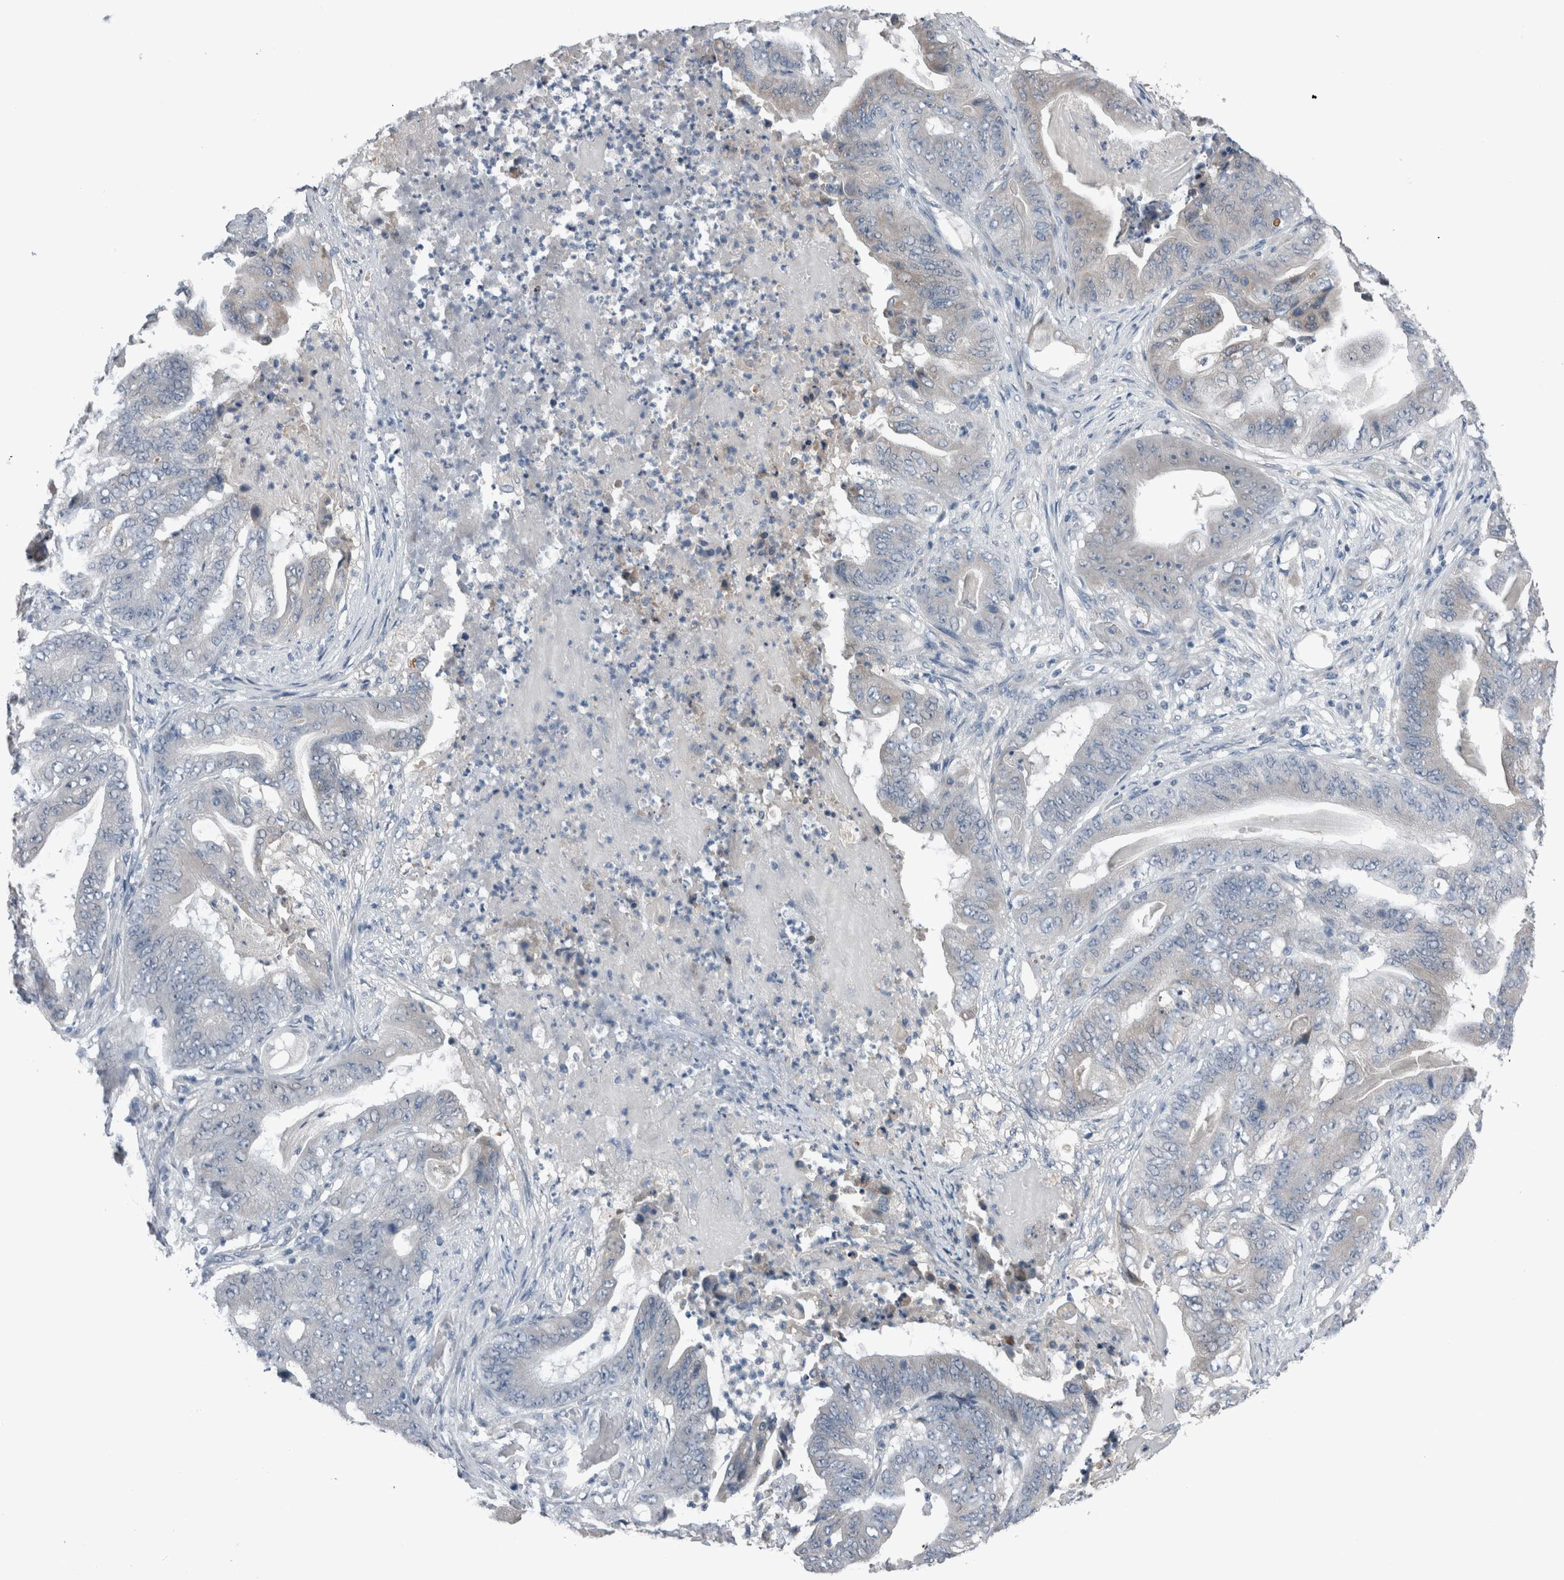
{"staining": {"intensity": "negative", "quantity": "none", "location": "none"}, "tissue": "stomach cancer", "cell_type": "Tumor cells", "image_type": "cancer", "snomed": [{"axis": "morphology", "description": "Adenocarcinoma, NOS"}, {"axis": "topography", "description": "Stomach"}], "caption": "The IHC histopathology image has no significant staining in tumor cells of stomach adenocarcinoma tissue.", "gene": "CRNN", "patient": {"sex": "female", "age": 73}}